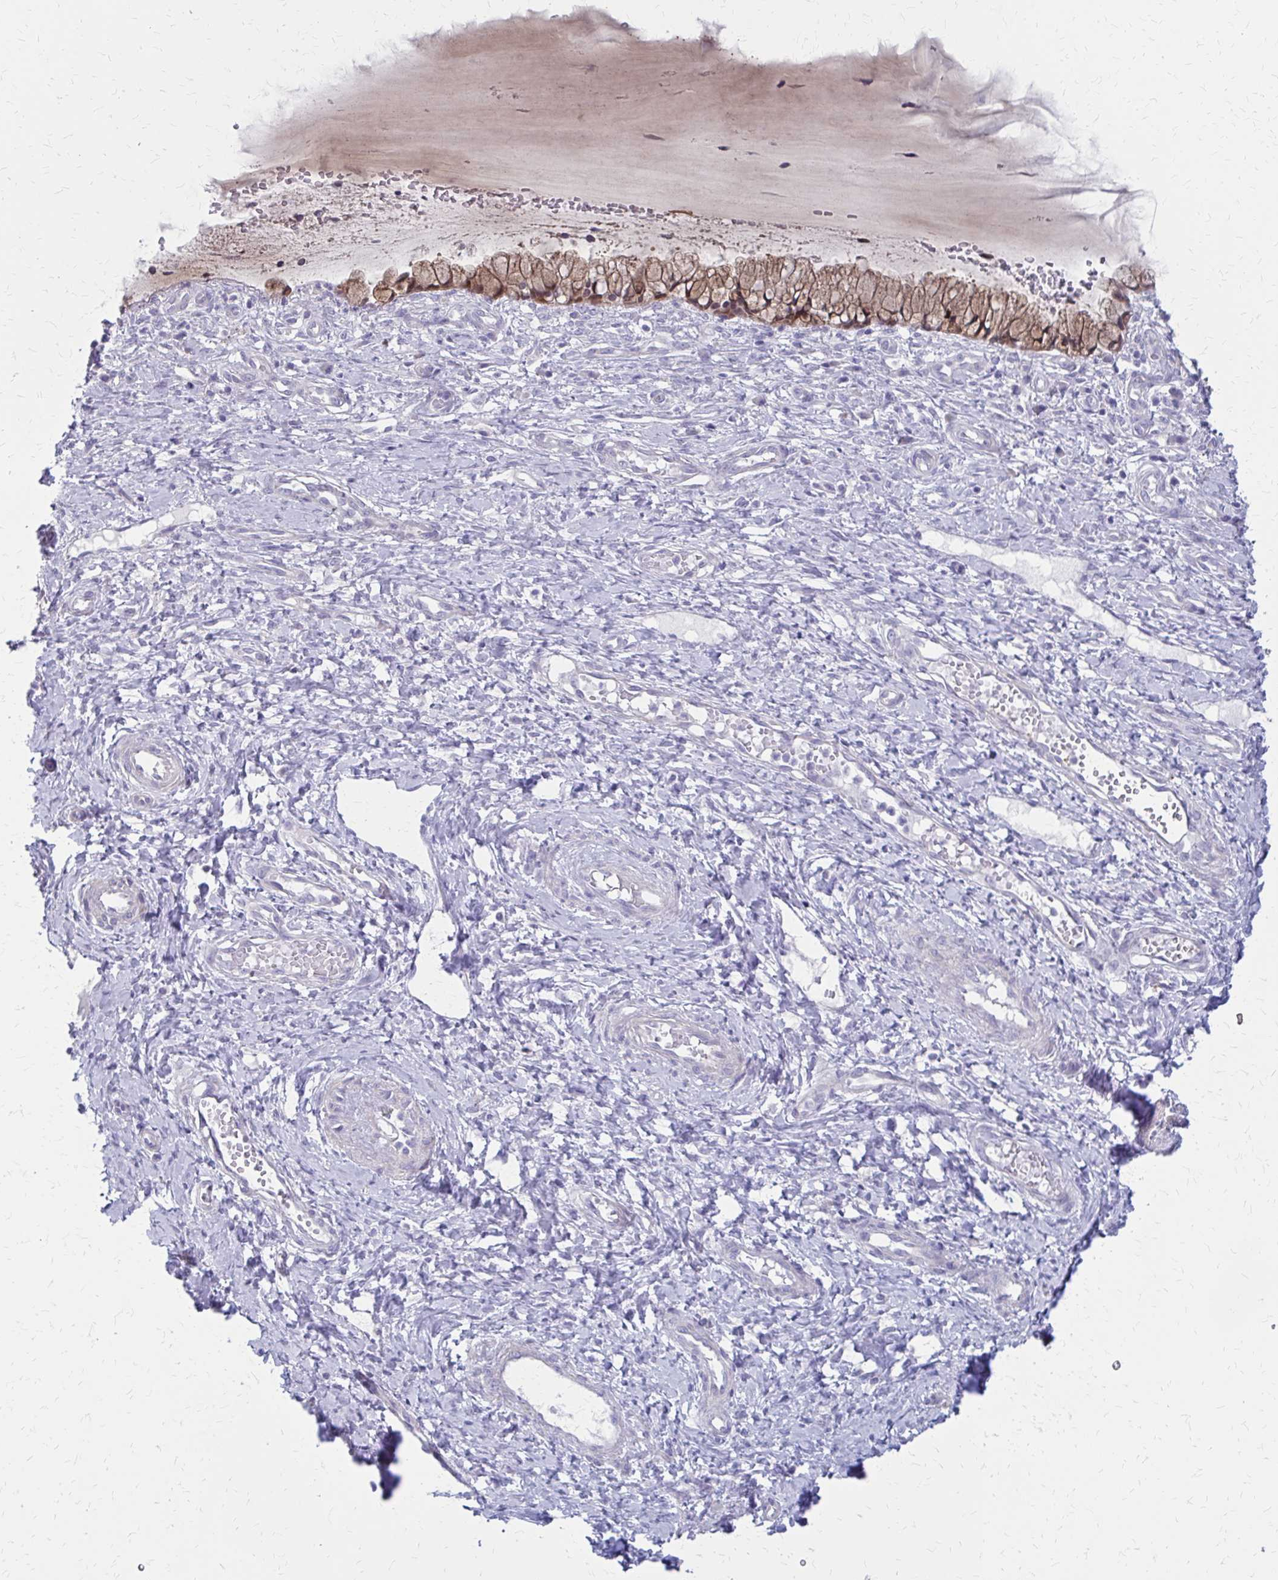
{"staining": {"intensity": "moderate", "quantity": ">75%", "location": "cytoplasmic/membranous"}, "tissue": "cervix", "cell_type": "Glandular cells", "image_type": "normal", "snomed": [{"axis": "morphology", "description": "Normal tissue, NOS"}, {"axis": "topography", "description": "Cervix"}], "caption": "Protein analysis of normal cervix shows moderate cytoplasmic/membranous expression in about >75% of glandular cells. The staining was performed using DAB (3,3'-diaminobenzidine), with brown indicating positive protein expression. Nuclei are stained blue with hematoxylin.", "gene": "GLYATL2", "patient": {"sex": "female", "age": 37}}